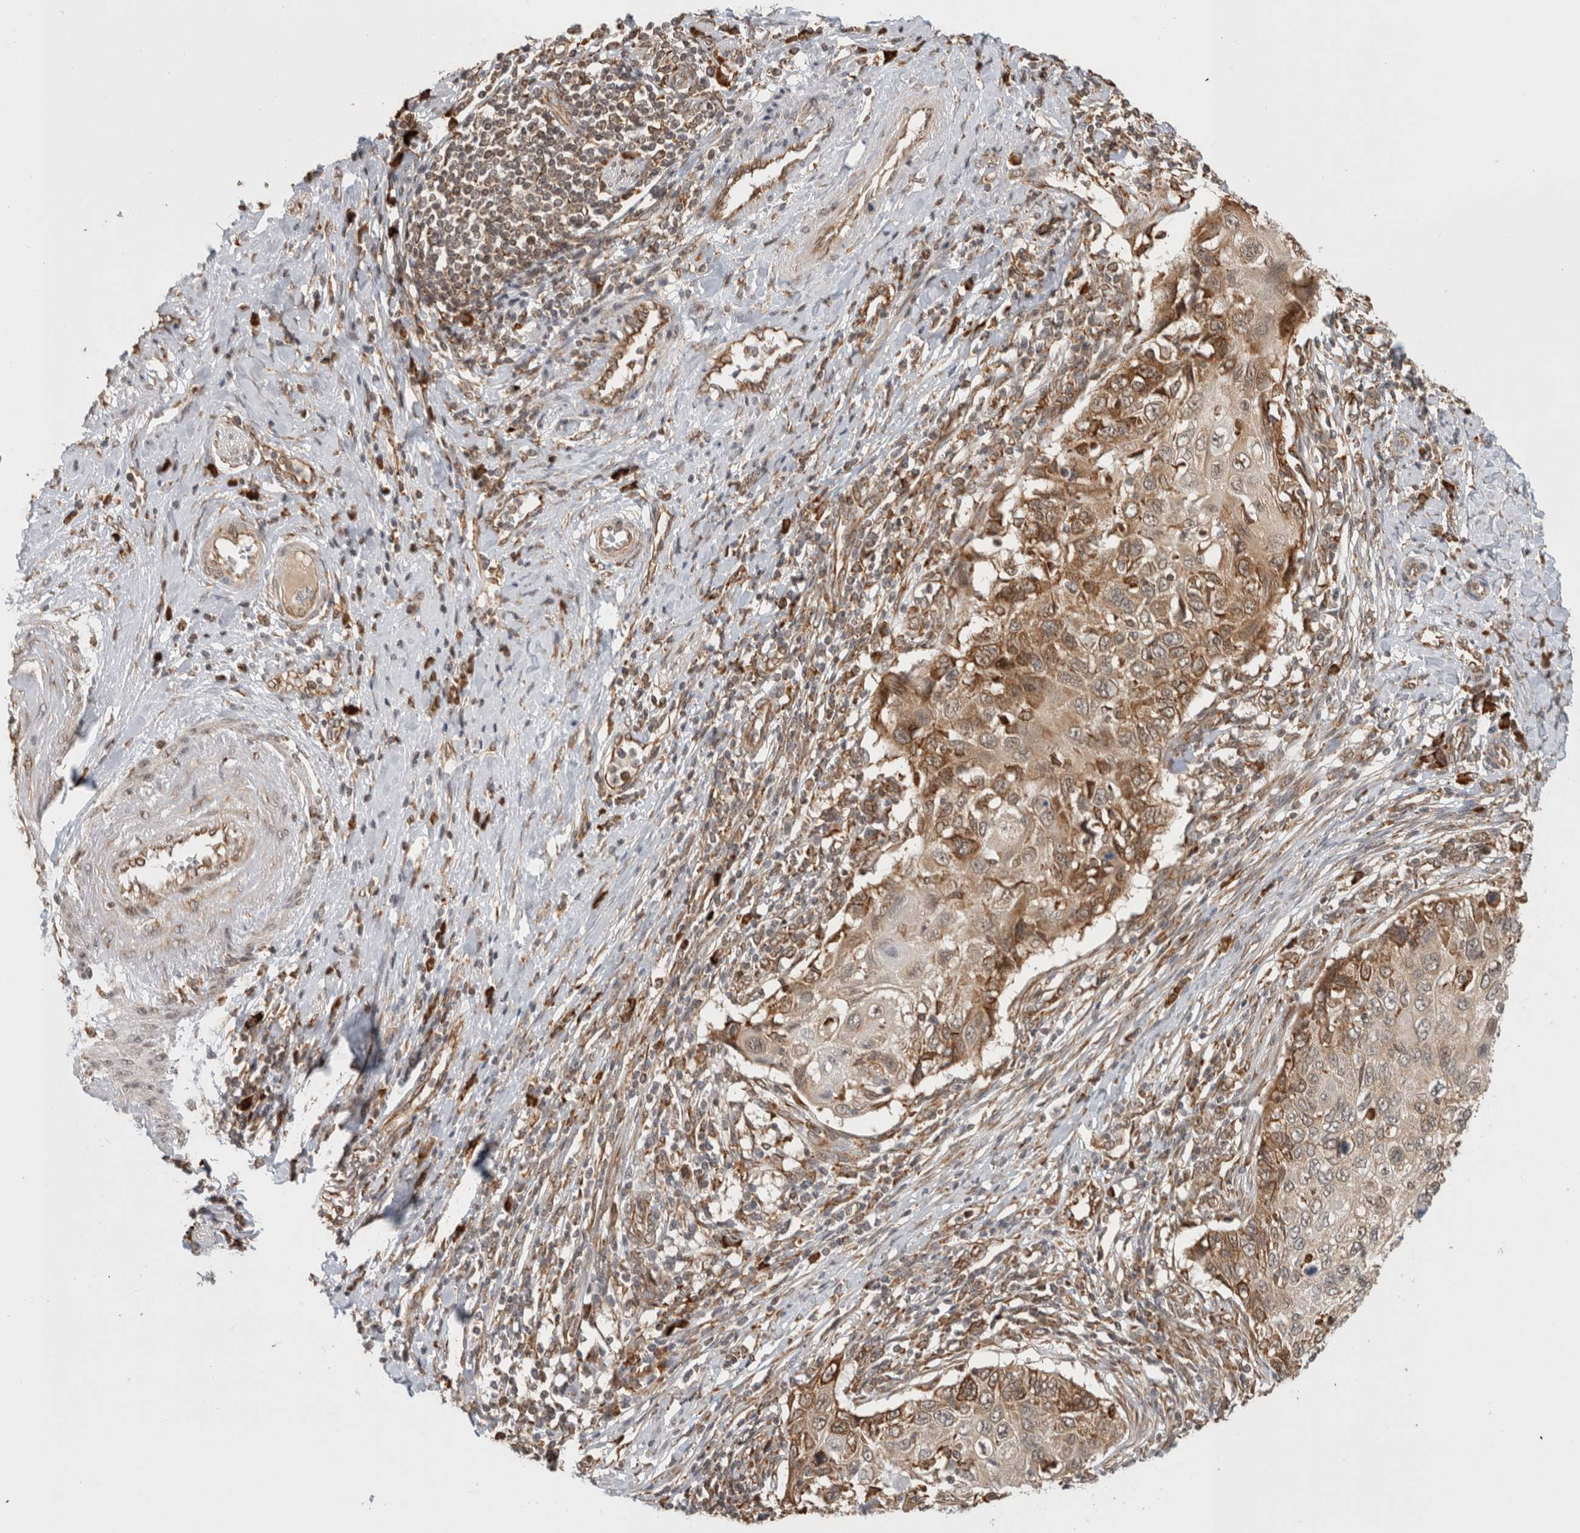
{"staining": {"intensity": "moderate", "quantity": ">75%", "location": "cytoplasmic/membranous"}, "tissue": "cervical cancer", "cell_type": "Tumor cells", "image_type": "cancer", "snomed": [{"axis": "morphology", "description": "Squamous cell carcinoma, NOS"}, {"axis": "topography", "description": "Cervix"}], "caption": "Immunohistochemistry micrograph of neoplastic tissue: cervical cancer (squamous cell carcinoma) stained using IHC demonstrates medium levels of moderate protein expression localized specifically in the cytoplasmic/membranous of tumor cells, appearing as a cytoplasmic/membranous brown color.", "gene": "MS4A7", "patient": {"sex": "female", "age": 70}}